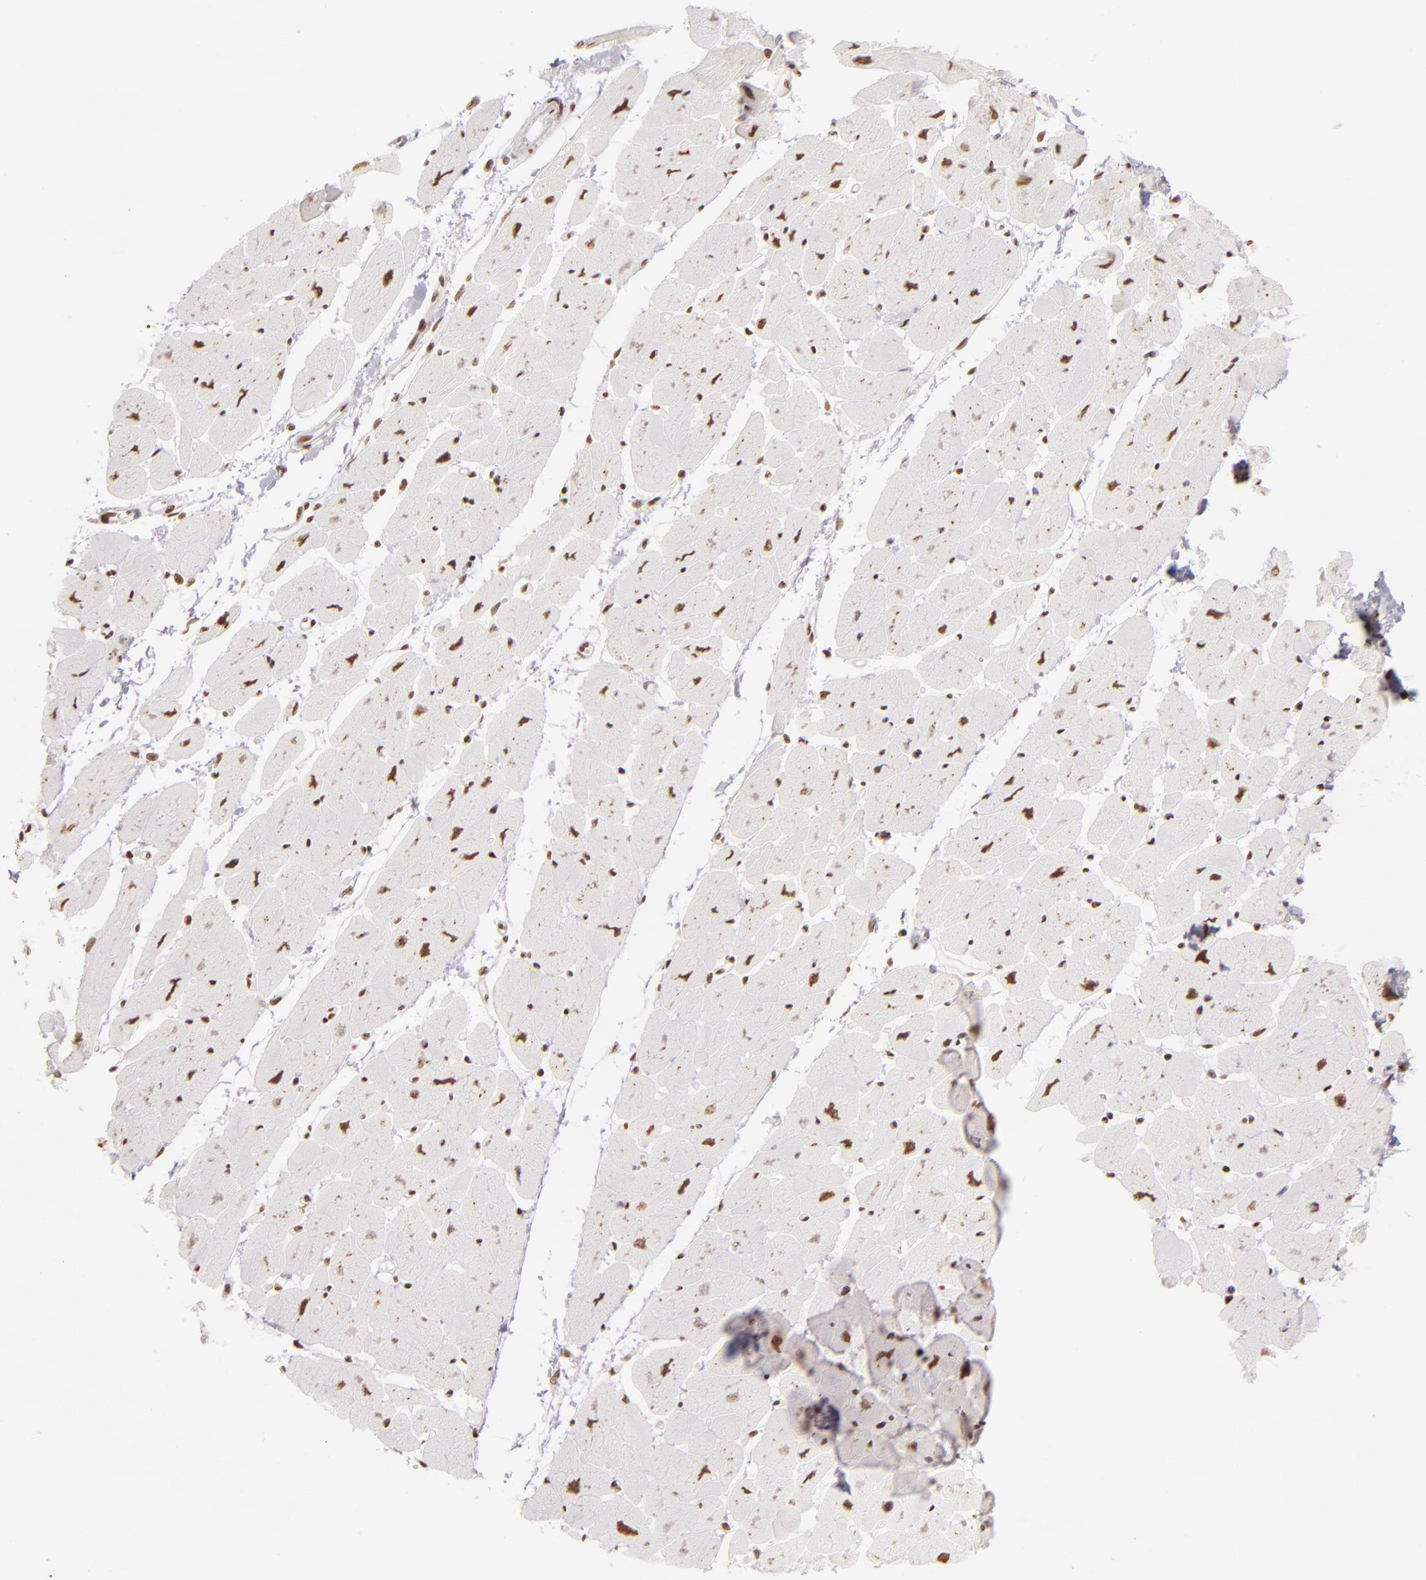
{"staining": {"intensity": "moderate", "quantity": ">75%", "location": "nuclear"}, "tissue": "heart muscle", "cell_type": "Cardiomyocytes", "image_type": "normal", "snomed": [{"axis": "morphology", "description": "Normal tissue, NOS"}, {"axis": "topography", "description": "Heart"}], "caption": "DAB (3,3'-diaminobenzidine) immunohistochemical staining of benign human heart muscle shows moderate nuclear protein positivity in about >75% of cardiomyocytes. (DAB (3,3'-diaminobenzidine) = brown stain, brightfield microscopy at high magnification).", "gene": "PAPOLA", "patient": {"sex": "female", "age": 54}}